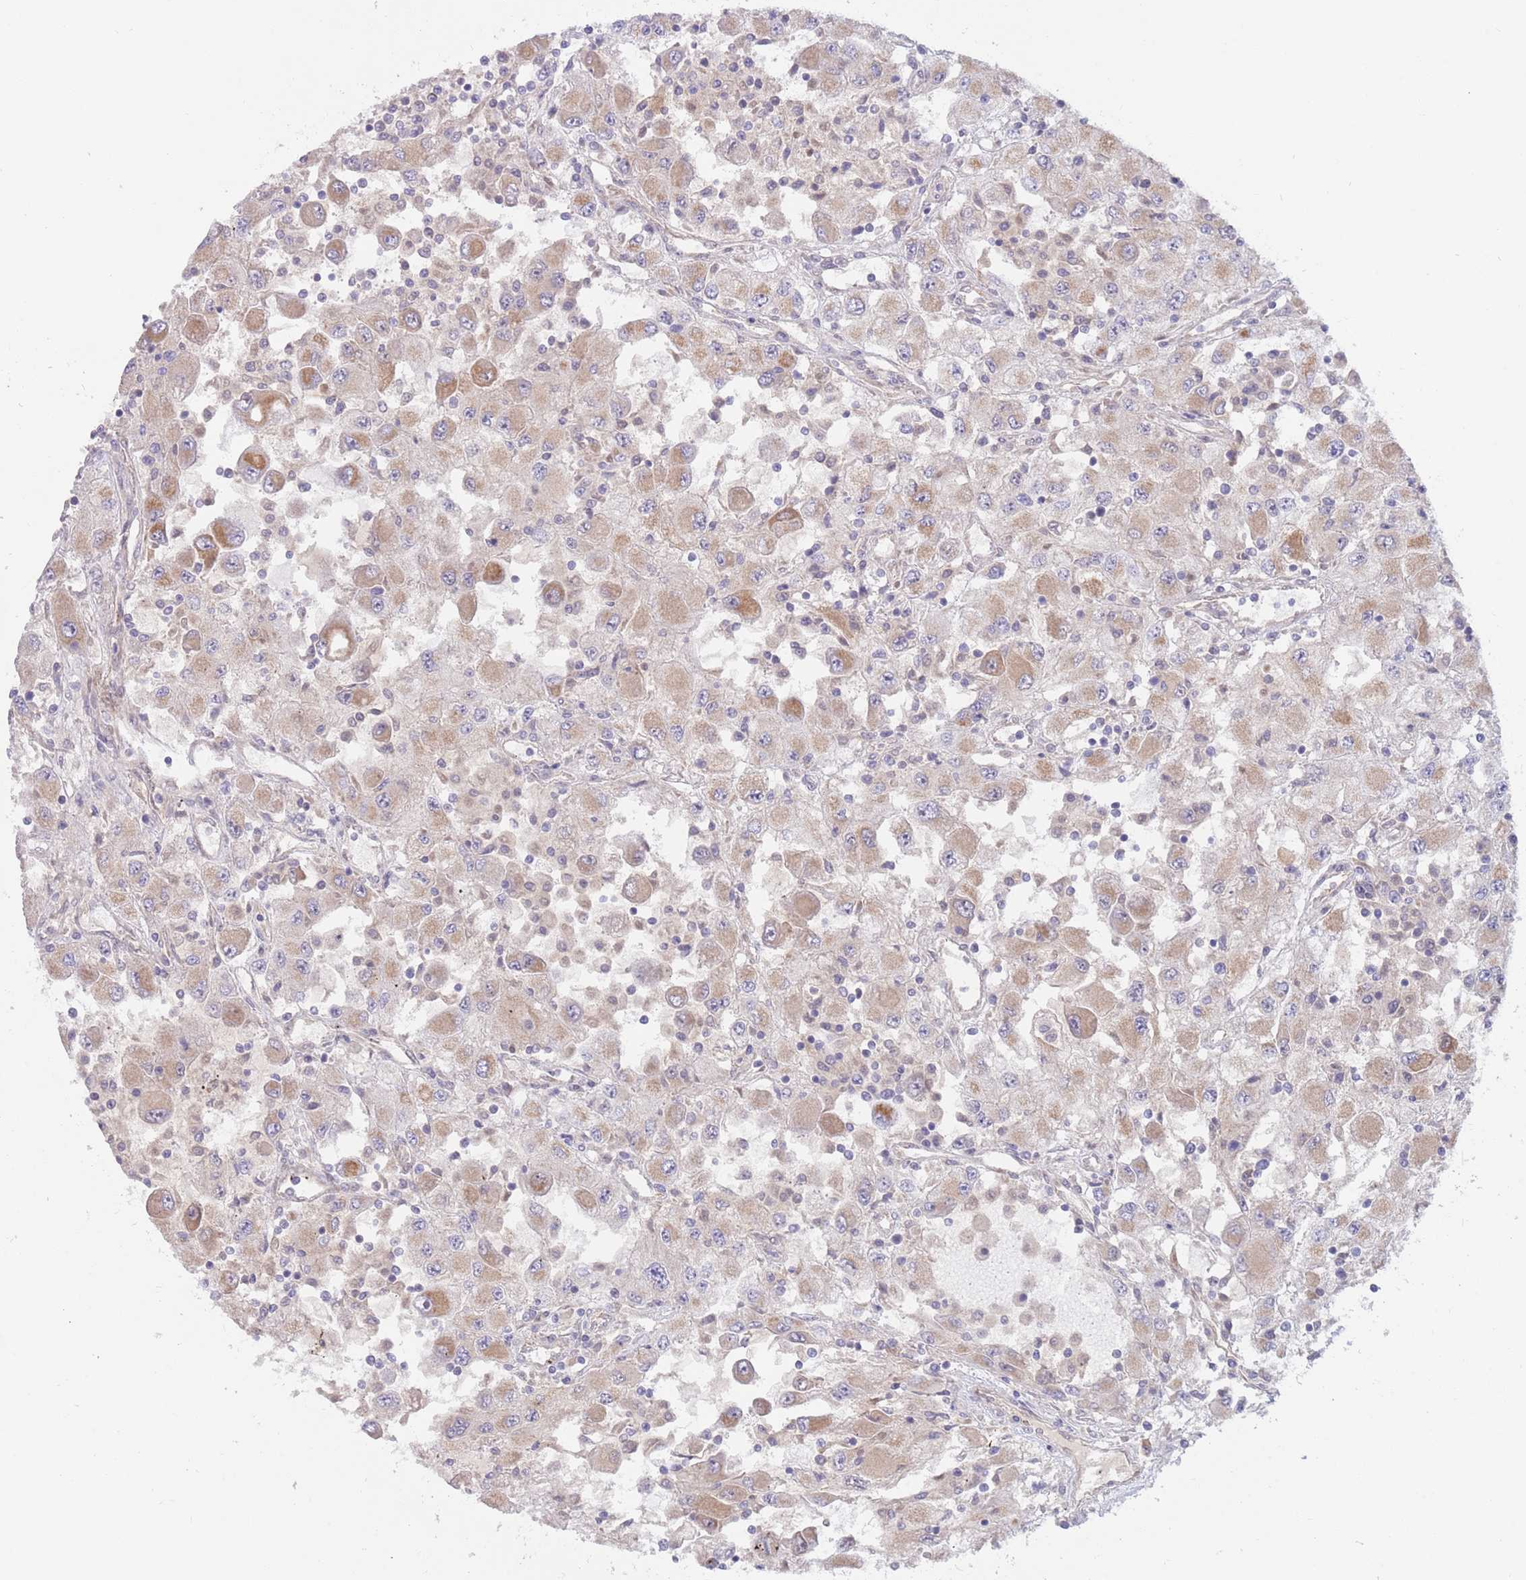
{"staining": {"intensity": "moderate", "quantity": "25%-75%", "location": "cytoplasmic/membranous"}, "tissue": "renal cancer", "cell_type": "Tumor cells", "image_type": "cancer", "snomed": [{"axis": "morphology", "description": "Adenocarcinoma, NOS"}, {"axis": "topography", "description": "Kidney"}], "caption": "Adenocarcinoma (renal) was stained to show a protein in brown. There is medium levels of moderate cytoplasmic/membranous positivity in approximately 25%-75% of tumor cells. (brown staining indicates protein expression, while blue staining denotes nuclei).", "gene": "TIMM13", "patient": {"sex": "female", "age": 67}}